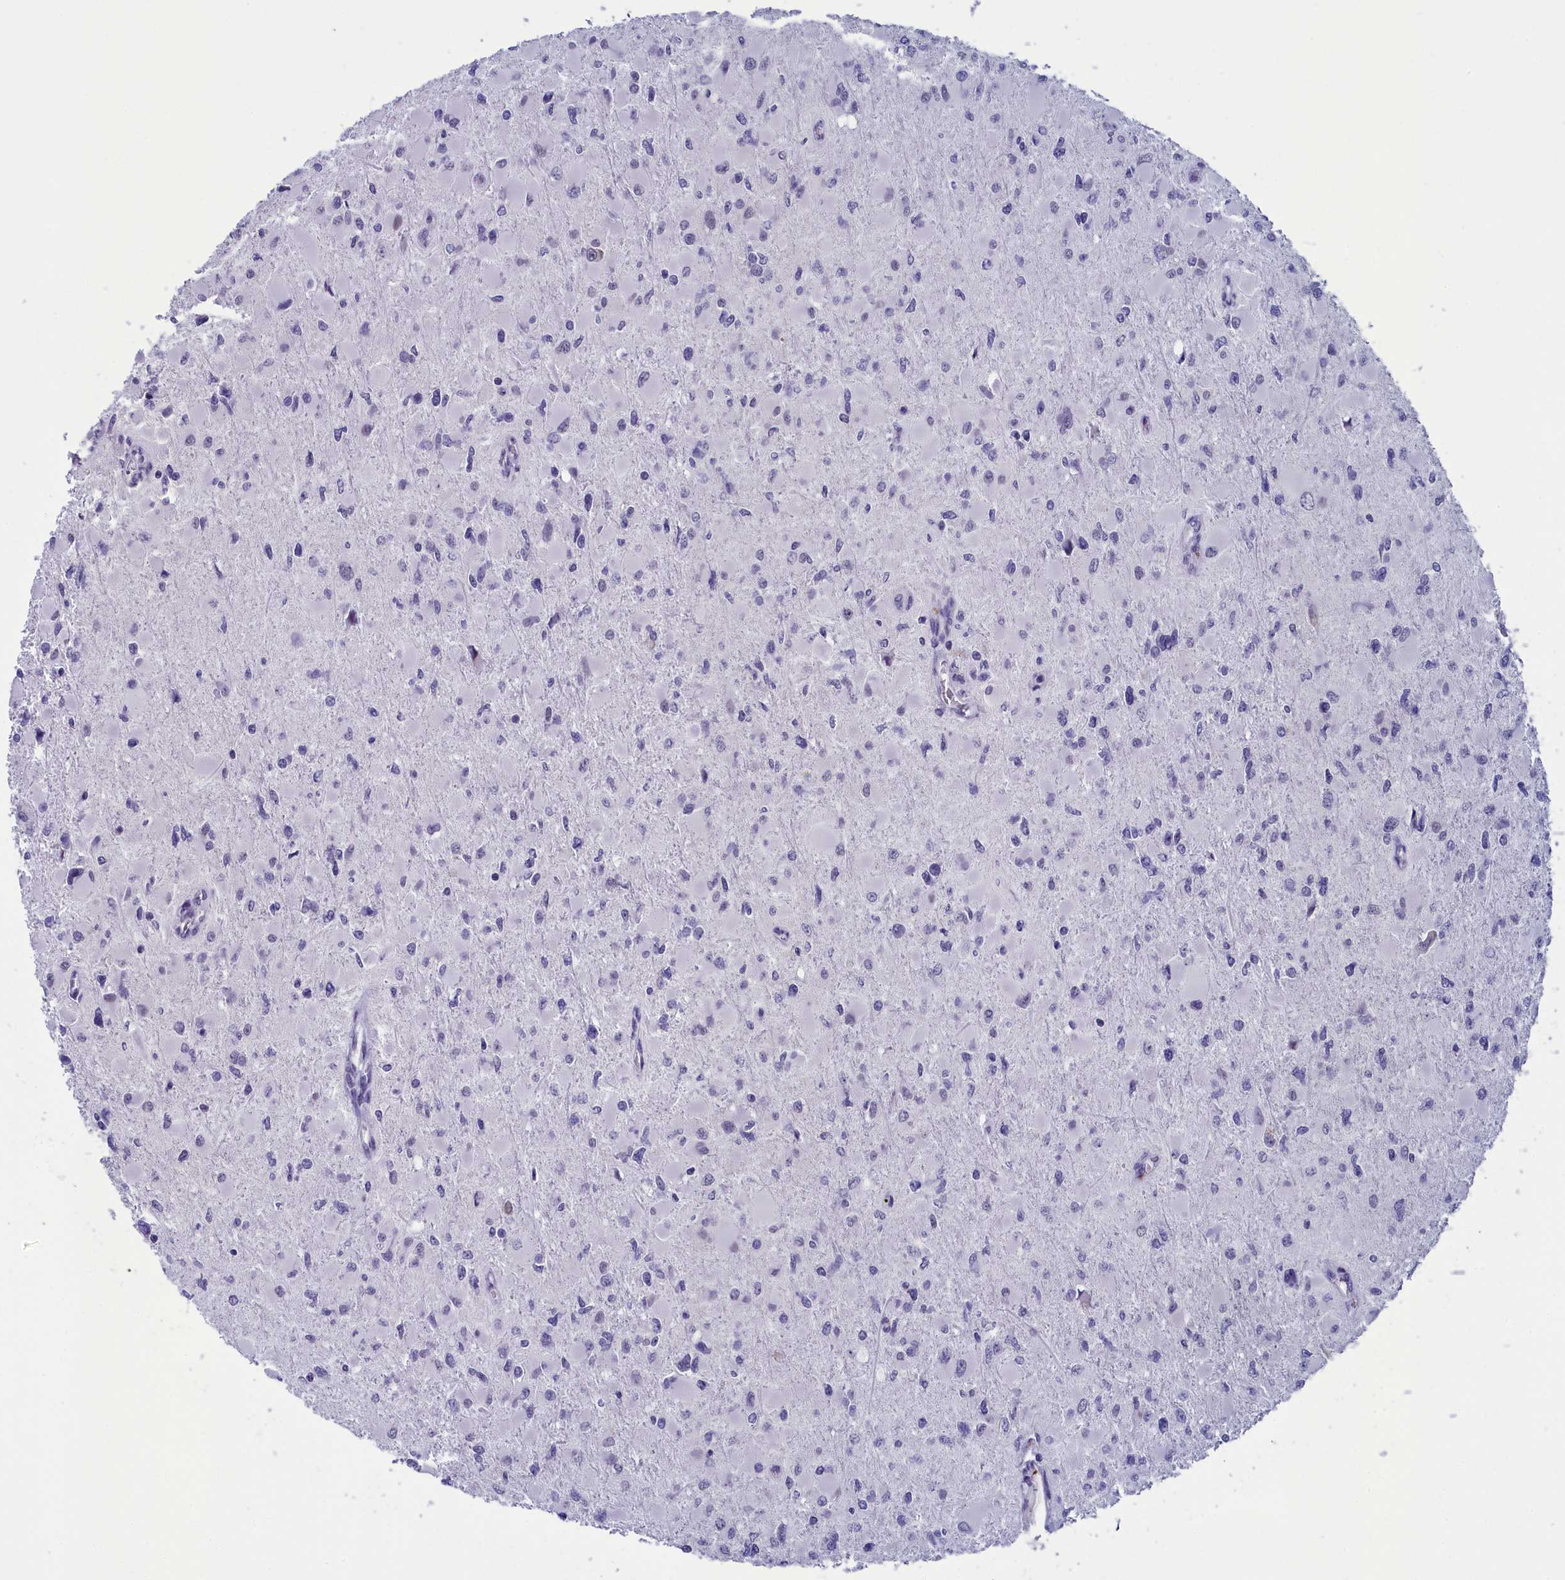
{"staining": {"intensity": "negative", "quantity": "none", "location": "none"}, "tissue": "glioma", "cell_type": "Tumor cells", "image_type": "cancer", "snomed": [{"axis": "morphology", "description": "Glioma, malignant, High grade"}, {"axis": "topography", "description": "Cerebral cortex"}], "caption": "Malignant glioma (high-grade) stained for a protein using immunohistochemistry demonstrates no staining tumor cells.", "gene": "AIFM2", "patient": {"sex": "female", "age": 36}}